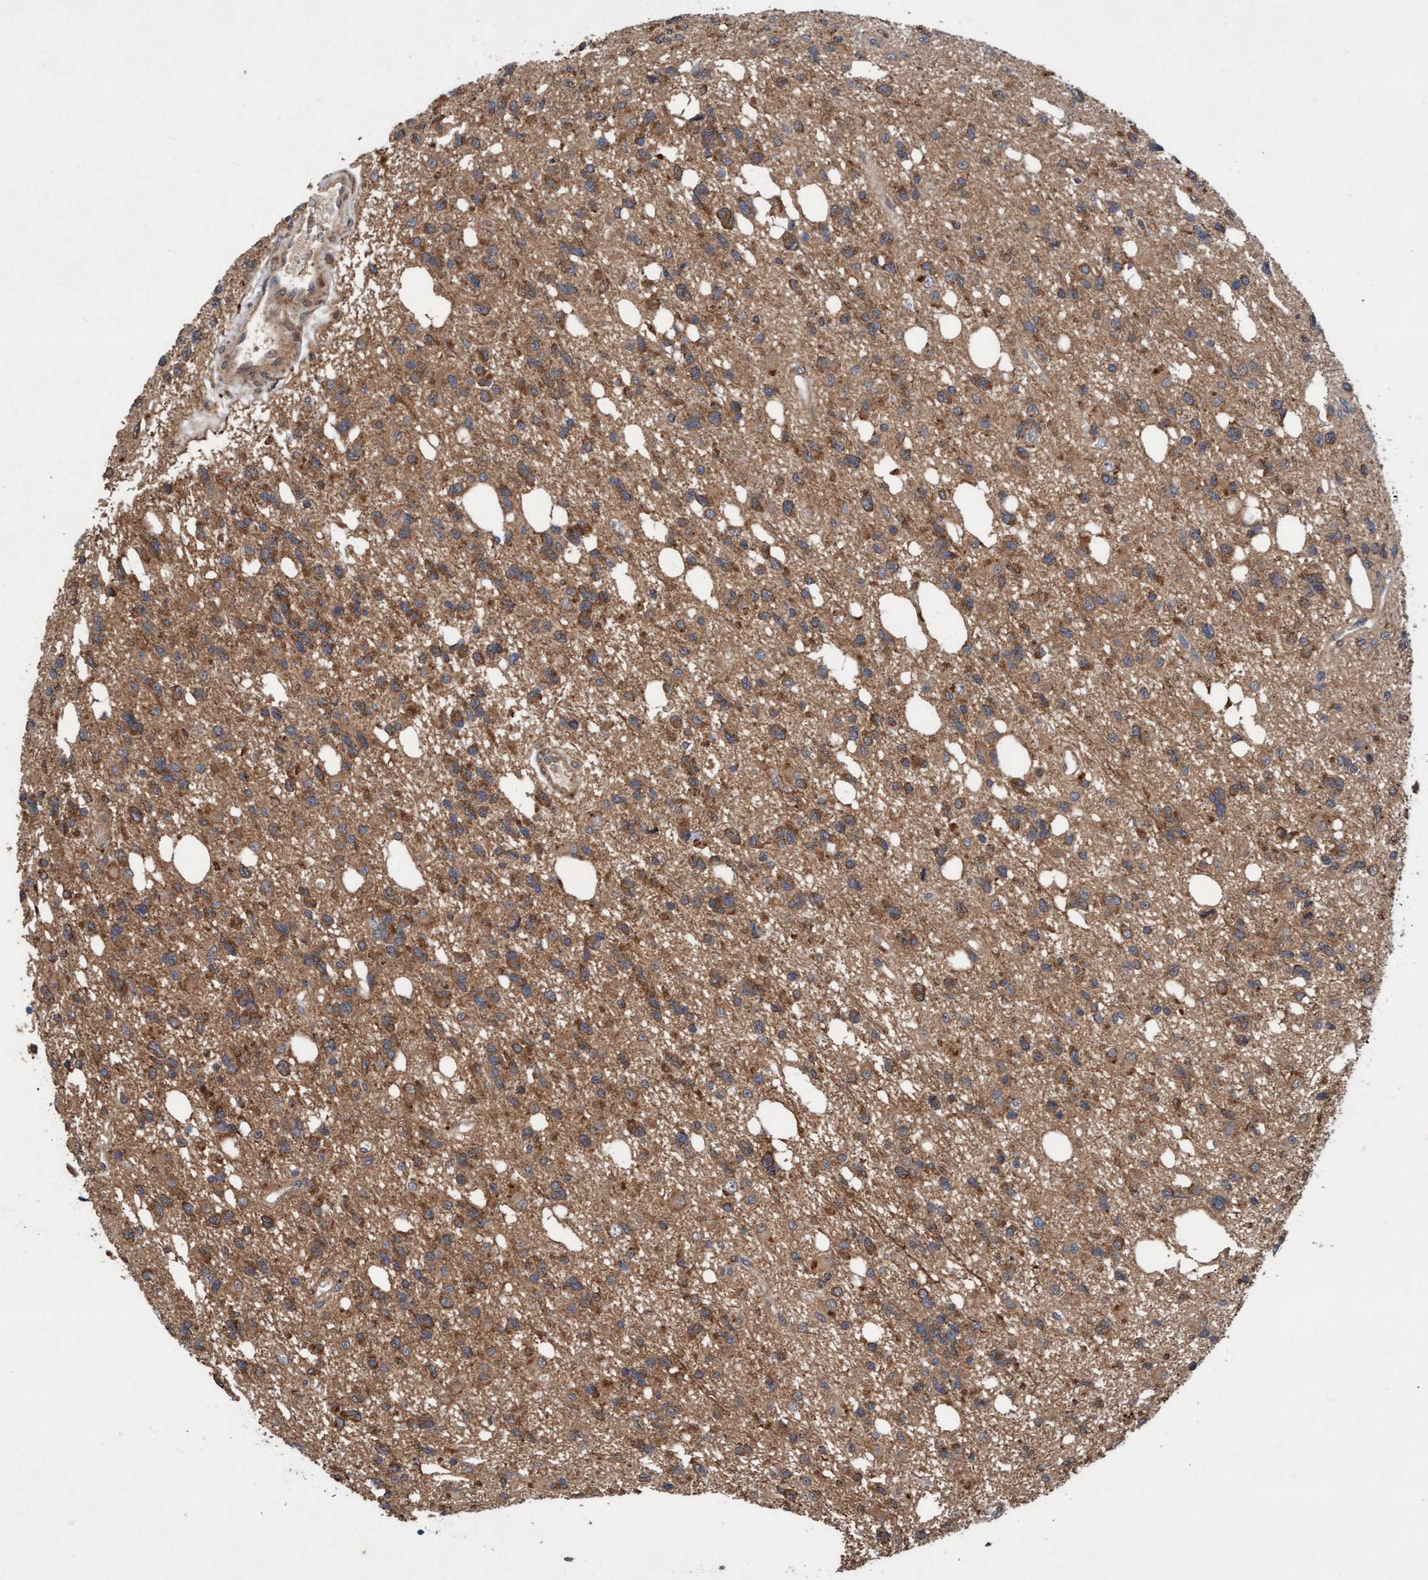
{"staining": {"intensity": "moderate", "quantity": ">75%", "location": "cytoplasmic/membranous"}, "tissue": "glioma", "cell_type": "Tumor cells", "image_type": "cancer", "snomed": [{"axis": "morphology", "description": "Glioma, malignant, High grade"}, {"axis": "topography", "description": "Brain"}], "caption": "Immunohistochemistry of human high-grade glioma (malignant) exhibits medium levels of moderate cytoplasmic/membranous expression in approximately >75% of tumor cells. (Brightfield microscopy of DAB IHC at high magnification).", "gene": "MLXIP", "patient": {"sex": "female", "age": 62}}